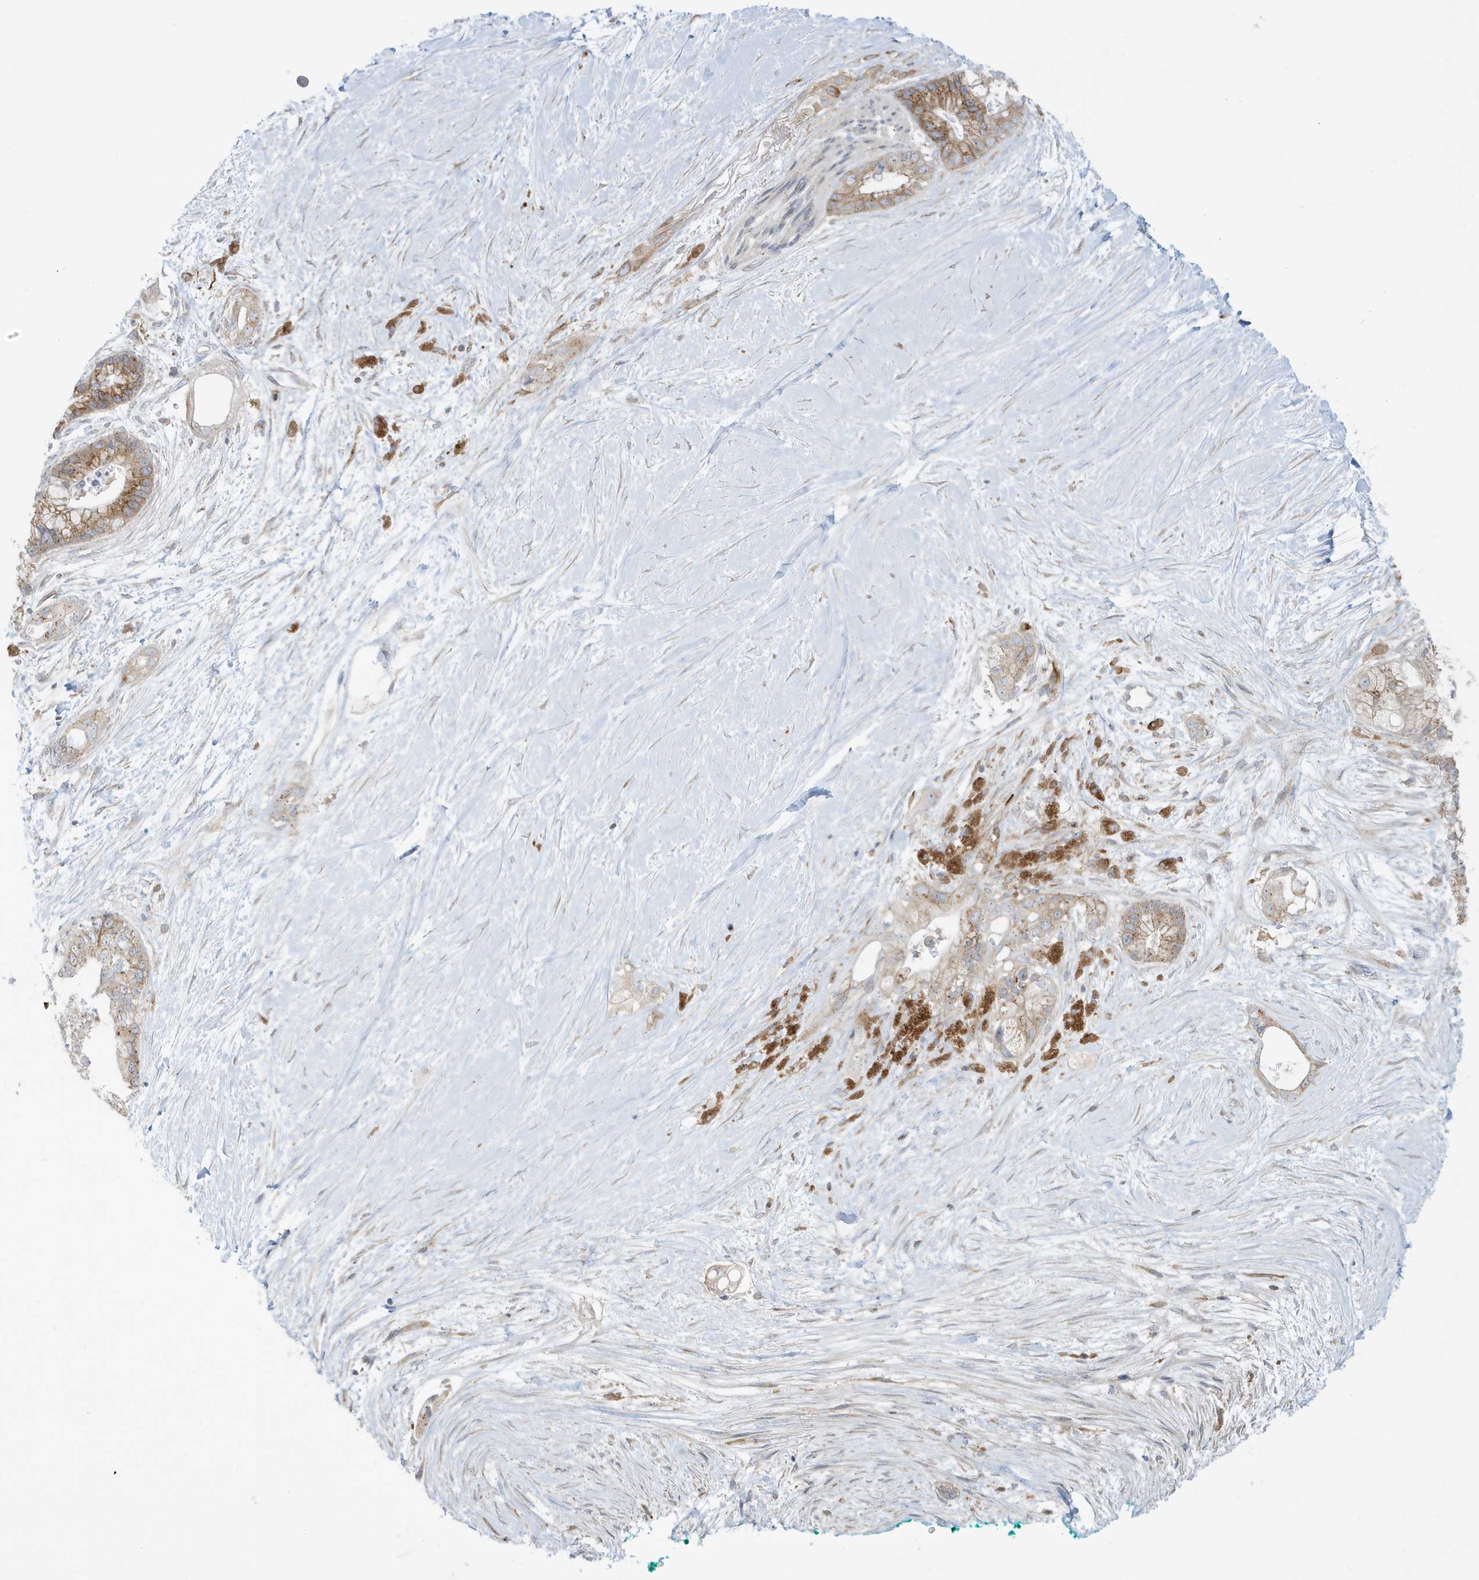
{"staining": {"intensity": "moderate", "quantity": ">75%", "location": "cytoplasmic/membranous"}, "tissue": "pancreatic cancer", "cell_type": "Tumor cells", "image_type": "cancer", "snomed": [{"axis": "morphology", "description": "Adenocarcinoma, NOS"}, {"axis": "topography", "description": "Pancreas"}], "caption": "This image shows immunohistochemistry (IHC) staining of human pancreatic cancer, with medium moderate cytoplasmic/membranous expression in approximately >75% of tumor cells.", "gene": "SLAMF9", "patient": {"sex": "male", "age": 53}}